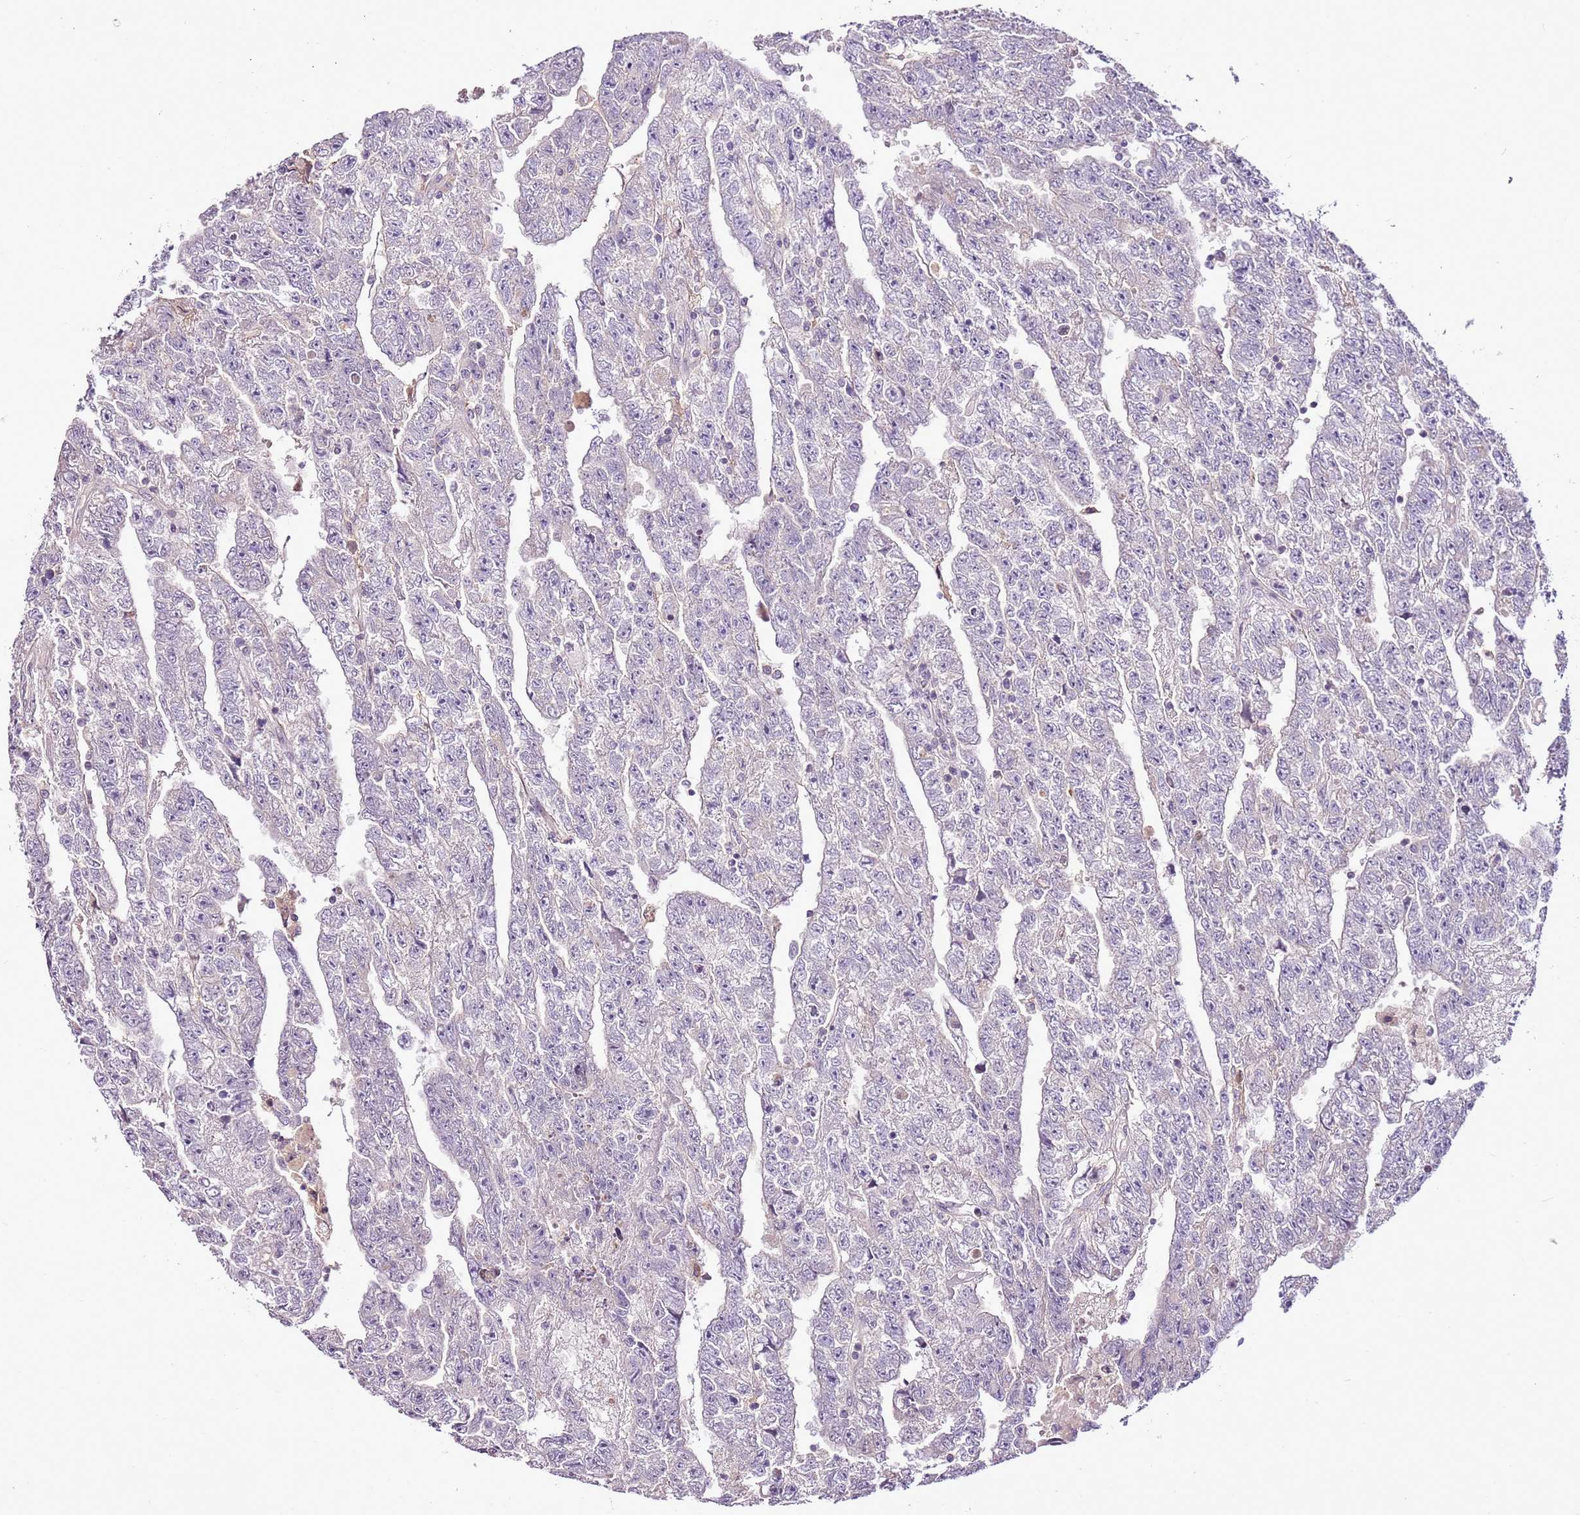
{"staining": {"intensity": "negative", "quantity": "none", "location": "none"}, "tissue": "testis cancer", "cell_type": "Tumor cells", "image_type": "cancer", "snomed": [{"axis": "morphology", "description": "Carcinoma, Embryonal, NOS"}, {"axis": "topography", "description": "Testis"}], "caption": "Protein analysis of testis cancer reveals no significant positivity in tumor cells. The staining is performed using DAB brown chromogen with nuclei counter-stained in using hematoxylin.", "gene": "CMKLR1", "patient": {"sex": "male", "age": 25}}